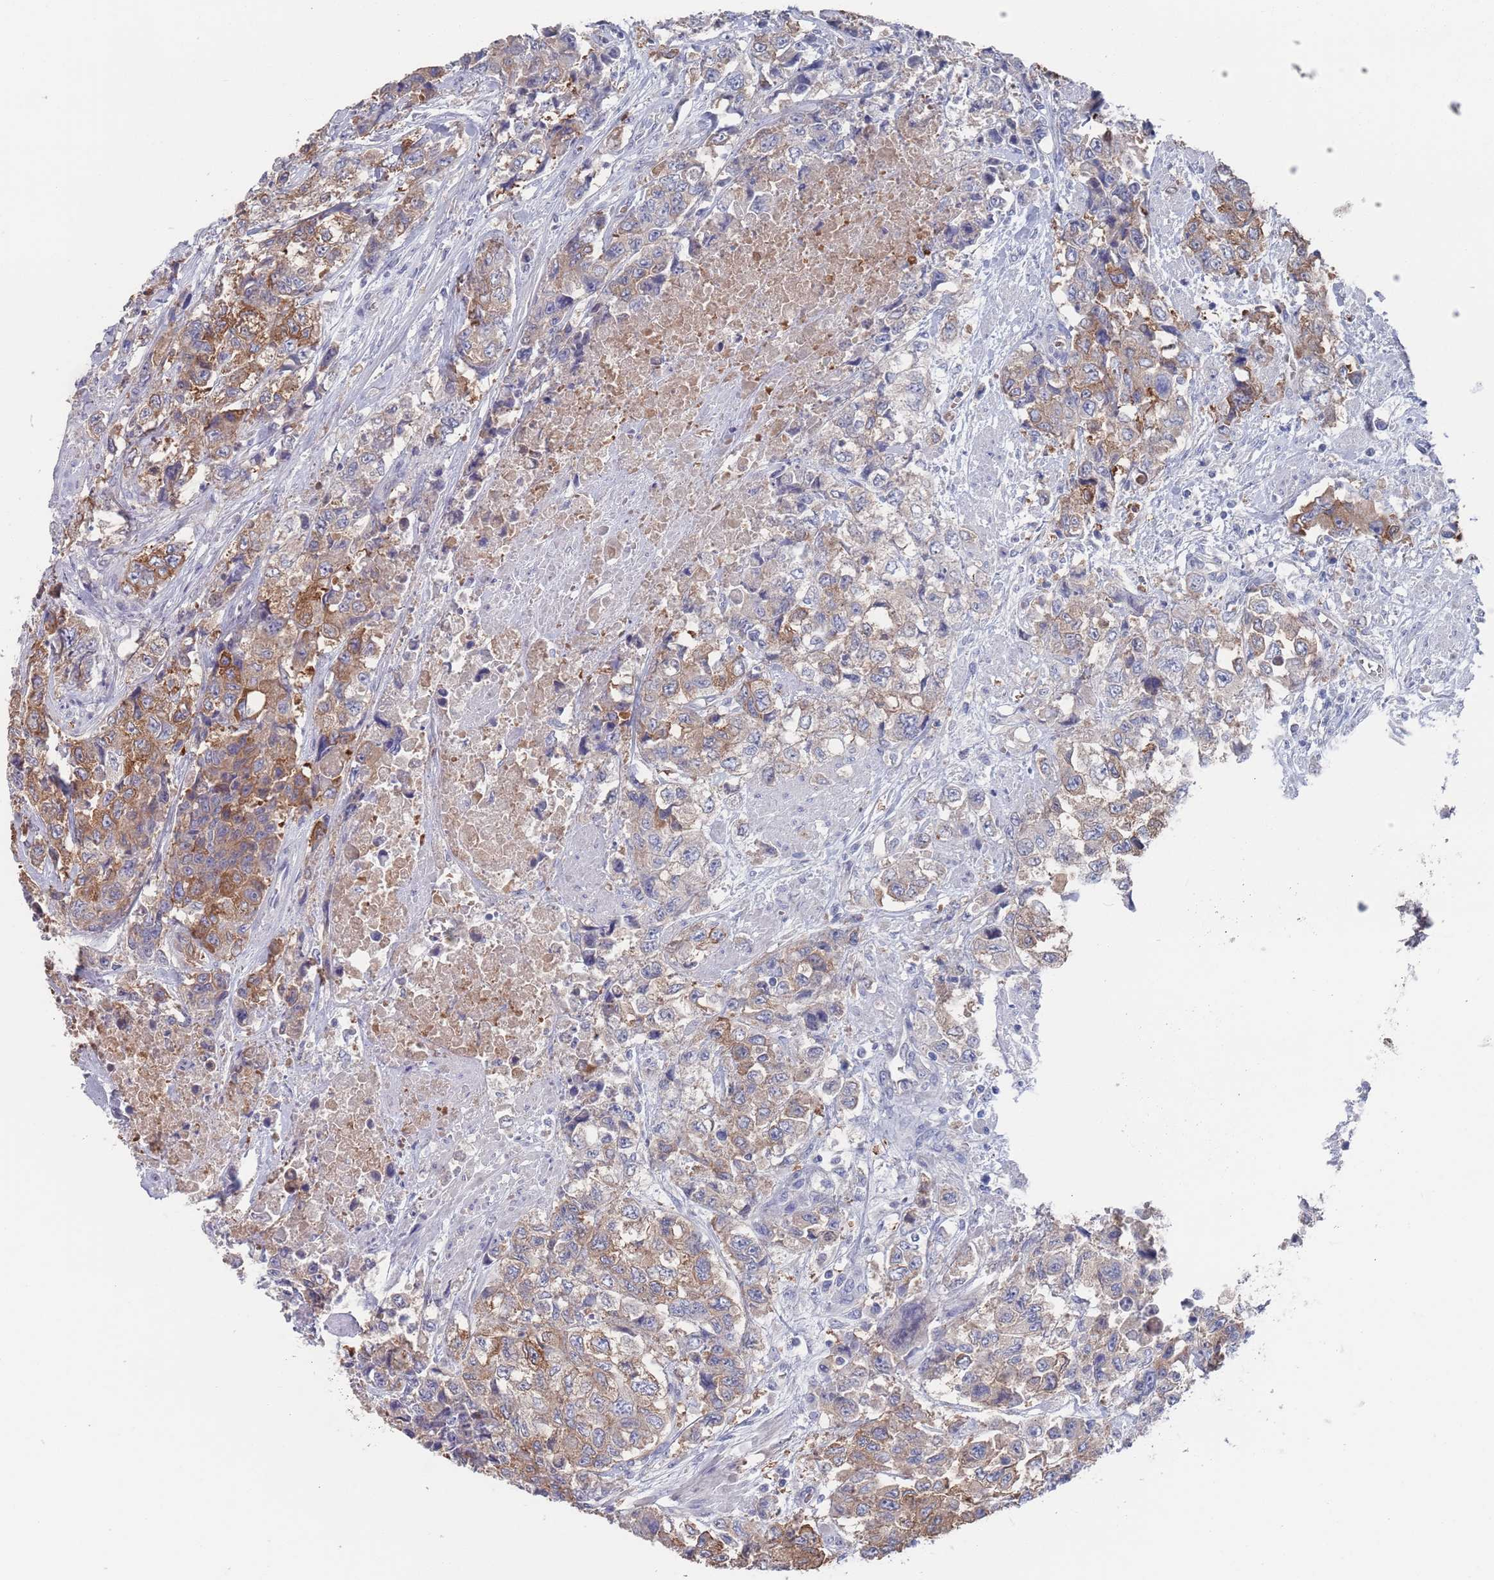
{"staining": {"intensity": "moderate", "quantity": "25%-75%", "location": "cytoplasmic/membranous"}, "tissue": "urothelial cancer", "cell_type": "Tumor cells", "image_type": "cancer", "snomed": [{"axis": "morphology", "description": "Urothelial carcinoma, High grade"}, {"axis": "topography", "description": "Urinary bladder"}], "caption": "Immunohistochemical staining of urothelial carcinoma (high-grade) demonstrates medium levels of moderate cytoplasmic/membranous expression in about 25%-75% of tumor cells.", "gene": "TMCO3", "patient": {"sex": "female", "age": 78}}